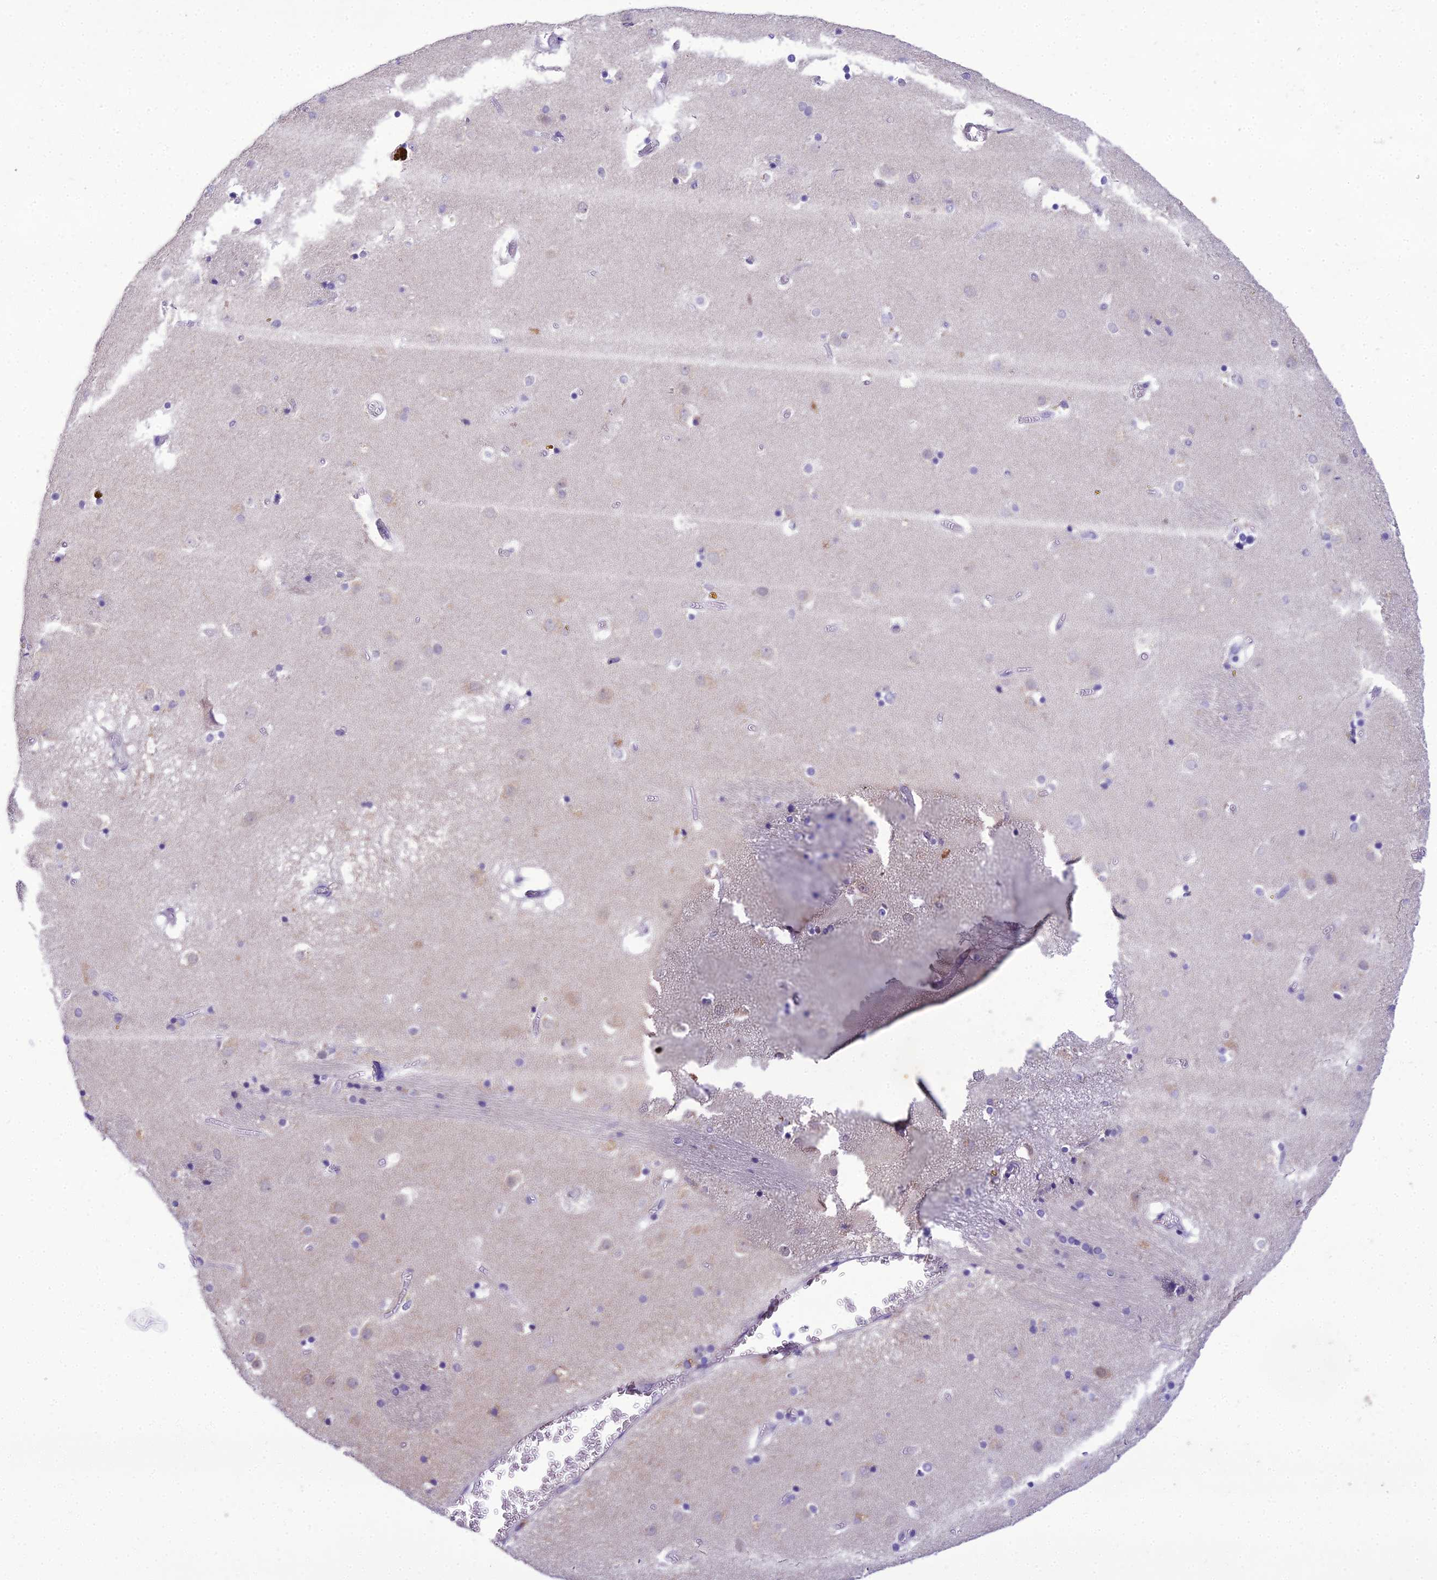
{"staining": {"intensity": "negative", "quantity": "none", "location": "none"}, "tissue": "caudate", "cell_type": "Glial cells", "image_type": "normal", "snomed": [{"axis": "morphology", "description": "Normal tissue, NOS"}, {"axis": "topography", "description": "Lateral ventricle wall"}], "caption": "Micrograph shows no significant protein positivity in glial cells of benign caudate. Brightfield microscopy of IHC stained with DAB (3,3'-diaminobenzidine) (brown) and hematoxylin (blue), captured at high magnification.", "gene": "MIIP", "patient": {"sex": "male", "age": 70}}